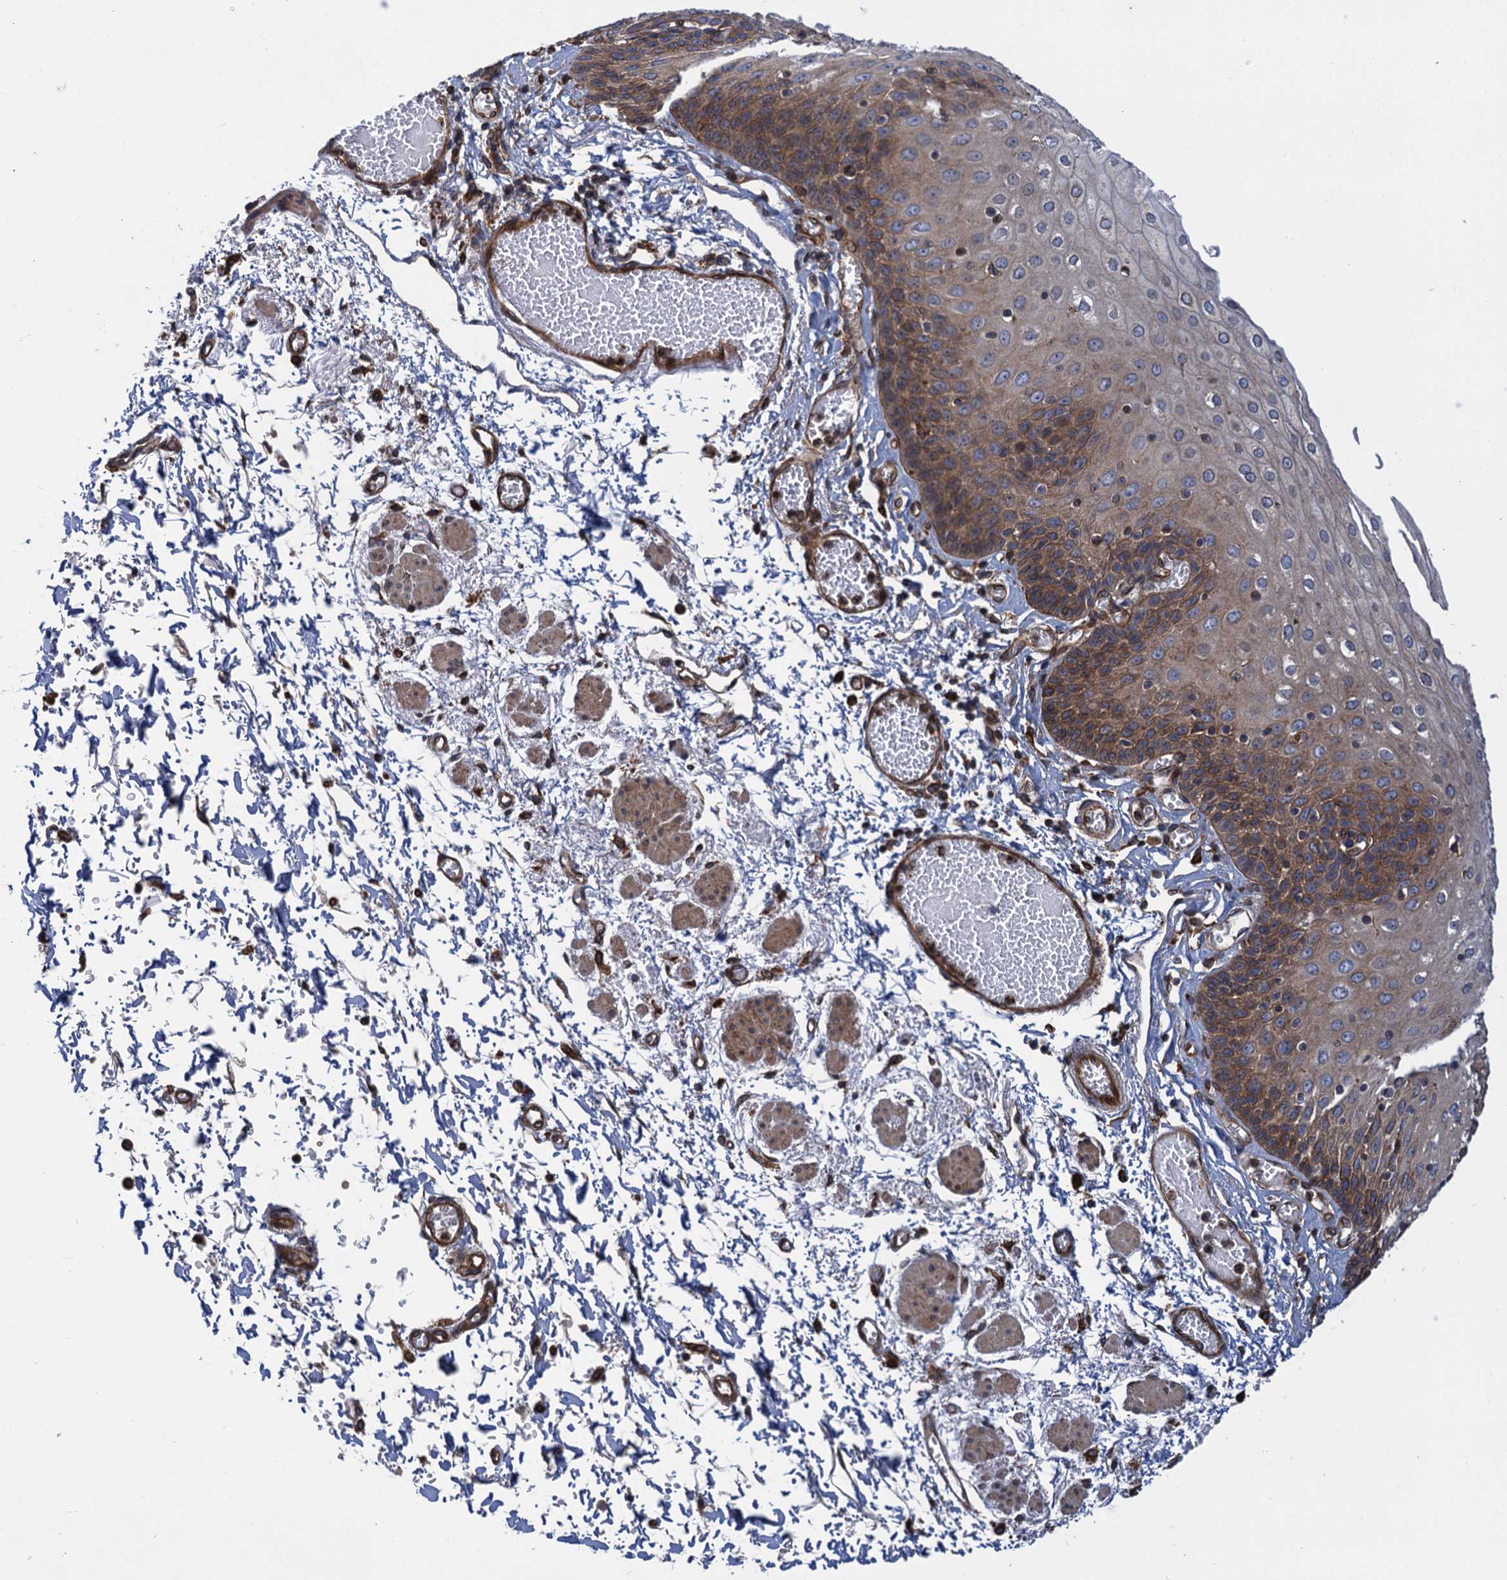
{"staining": {"intensity": "moderate", "quantity": "25%-75%", "location": "cytoplasmic/membranous"}, "tissue": "esophagus", "cell_type": "Squamous epithelial cells", "image_type": "normal", "snomed": [{"axis": "morphology", "description": "Normal tissue, NOS"}, {"axis": "topography", "description": "Esophagus"}], "caption": "Protein staining of normal esophagus shows moderate cytoplasmic/membranous staining in approximately 25%-75% of squamous epithelial cells.", "gene": "ARMC5", "patient": {"sex": "male", "age": 81}}